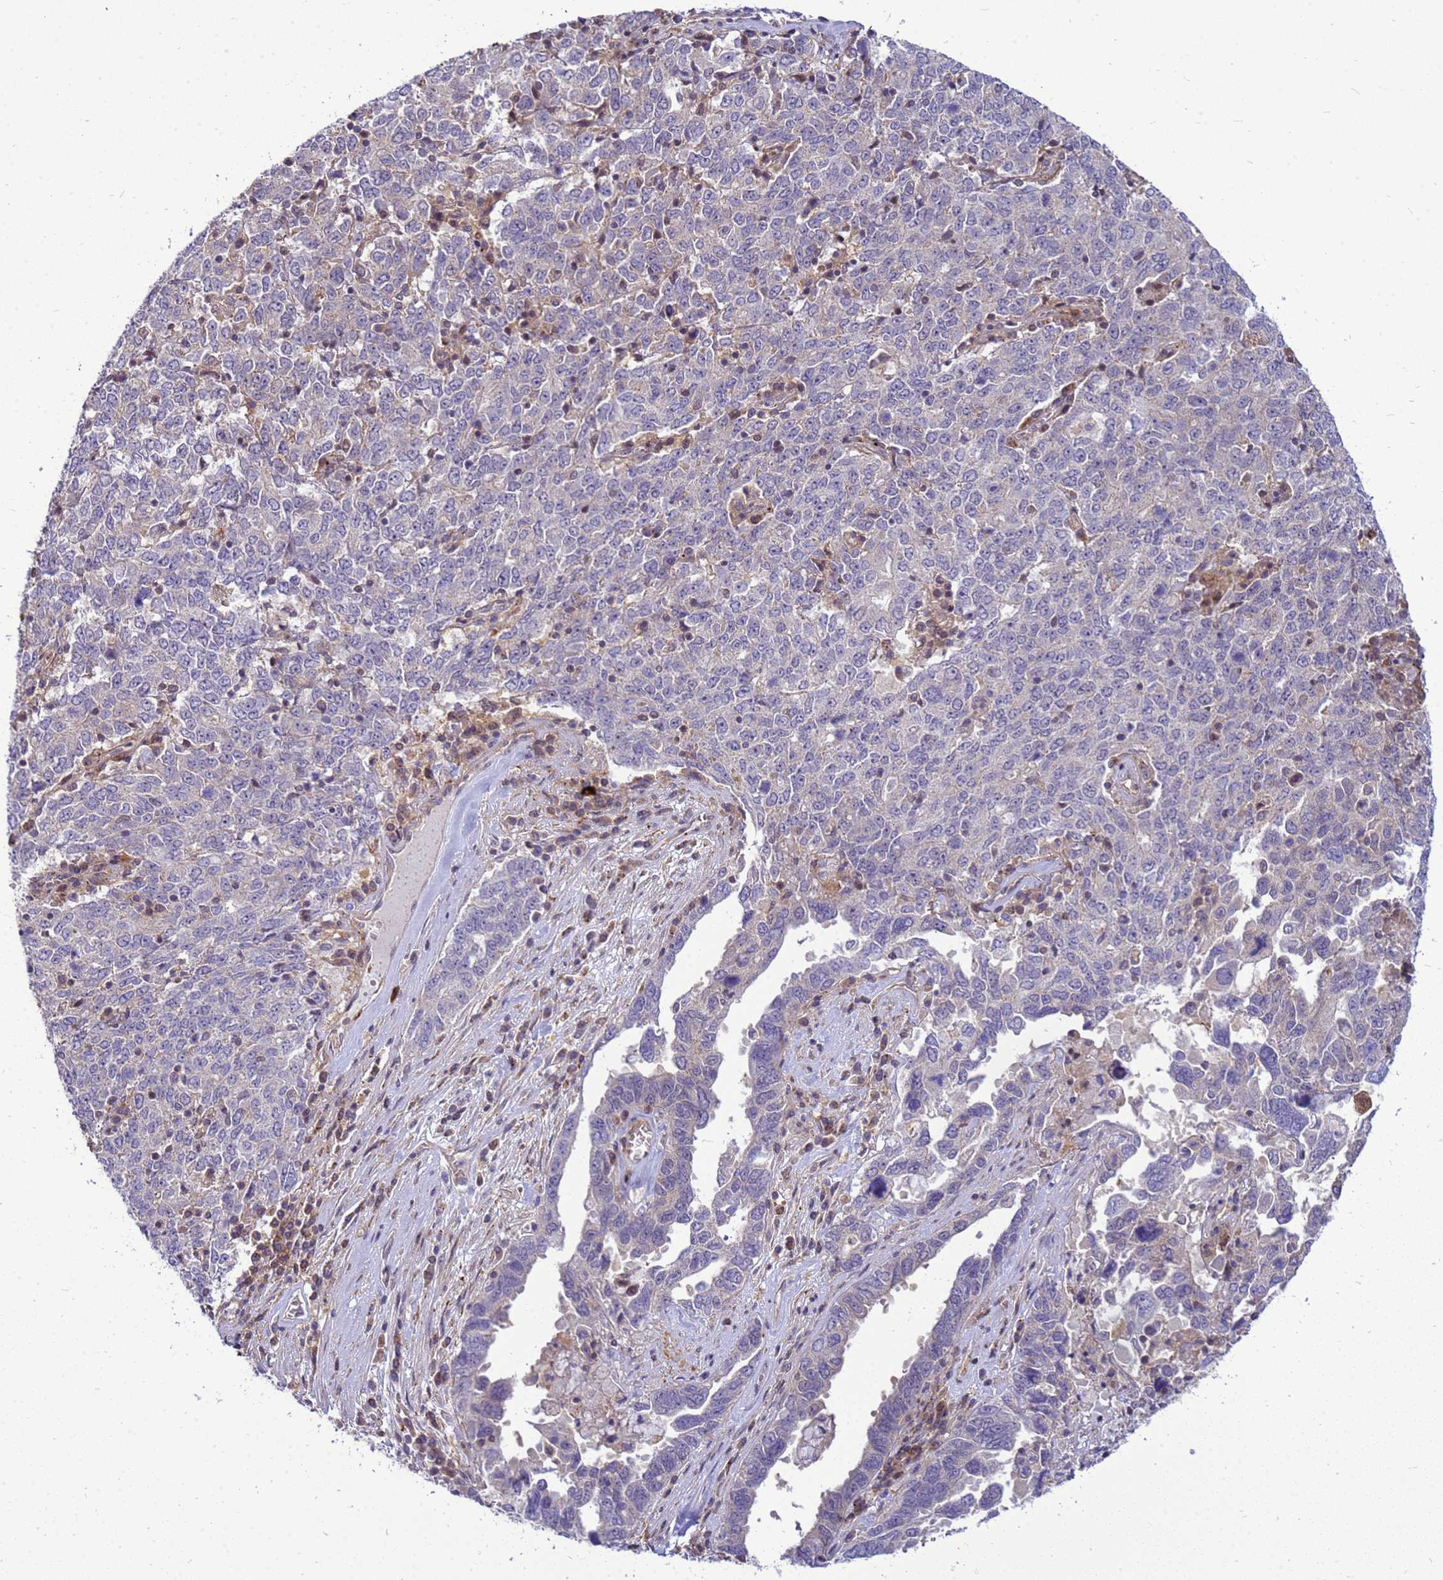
{"staining": {"intensity": "negative", "quantity": "none", "location": "none"}, "tissue": "ovarian cancer", "cell_type": "Tumor cells", "image_type": "cancer", "snomed": [{"axis": "morphology", "description": "Carcinoma, endometroid"}, {"axis": "topography", "description": "Ovary"}], "caption": "The micrograph demonstrates no staining of tumor cells in endometroid carcinoma (ovarian).", "gene": "ENOPH1", "patient": {"sex": "female", "age": 62}}